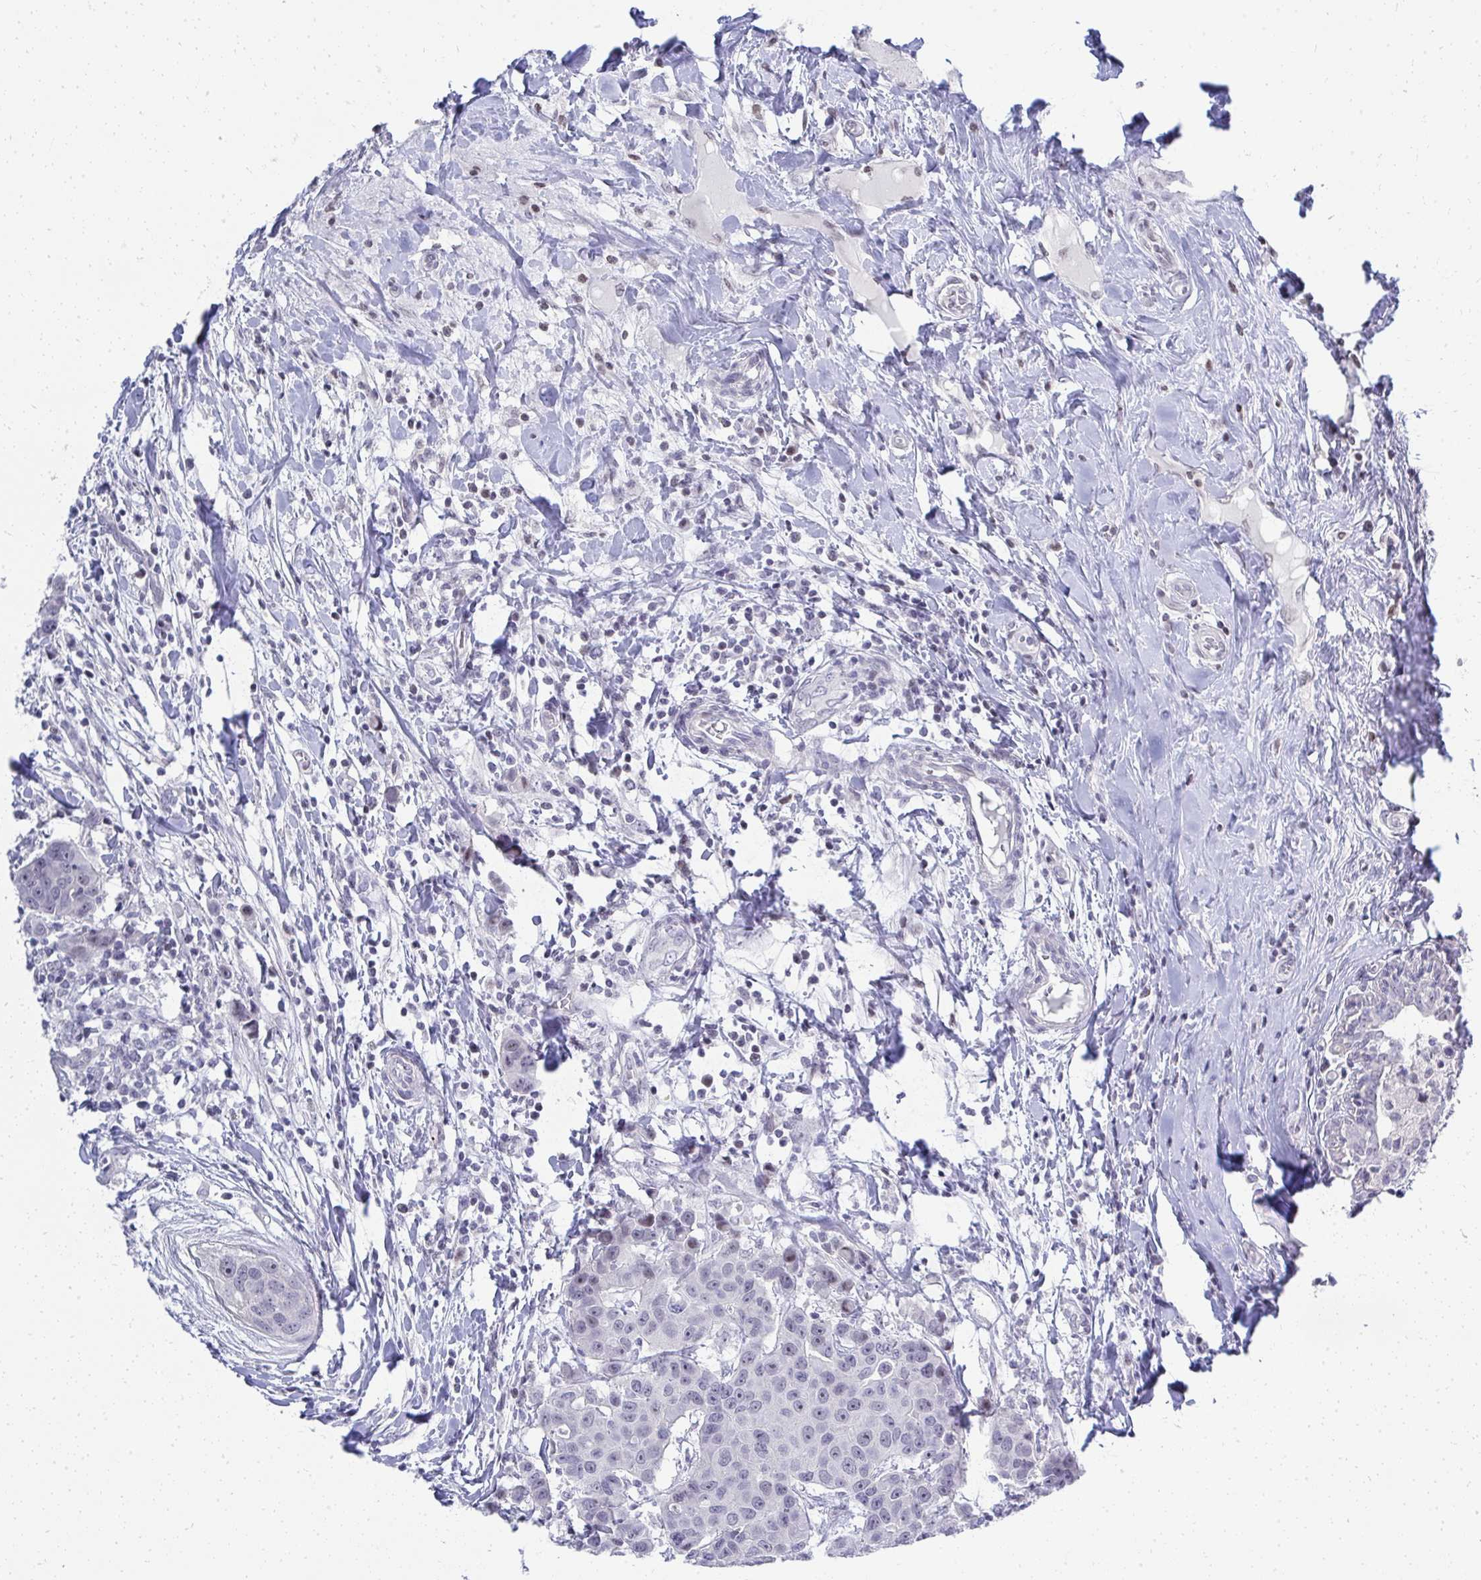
{"staining": {"intensity": "negative", "quantity": "none", "location": "none"}, "tissue": "breast cancer", "cell_type": "Tumor cells", "image_type": "cancer", "snomed": [{"axis": "morphology", "description": "Duct carcinoma"}, {"axis": "topography", "description": "Breast"}], "caption": "DAB (3,3'-diaminobenzidine) immunohistochemical staining of breast cancer demonstrates no significant positivity in tumor cells. (Immunohistochemistry, brightfield microscopy, high magnification).", "gene": "EID3", "patient": {"sex": "female", "age": 24}}